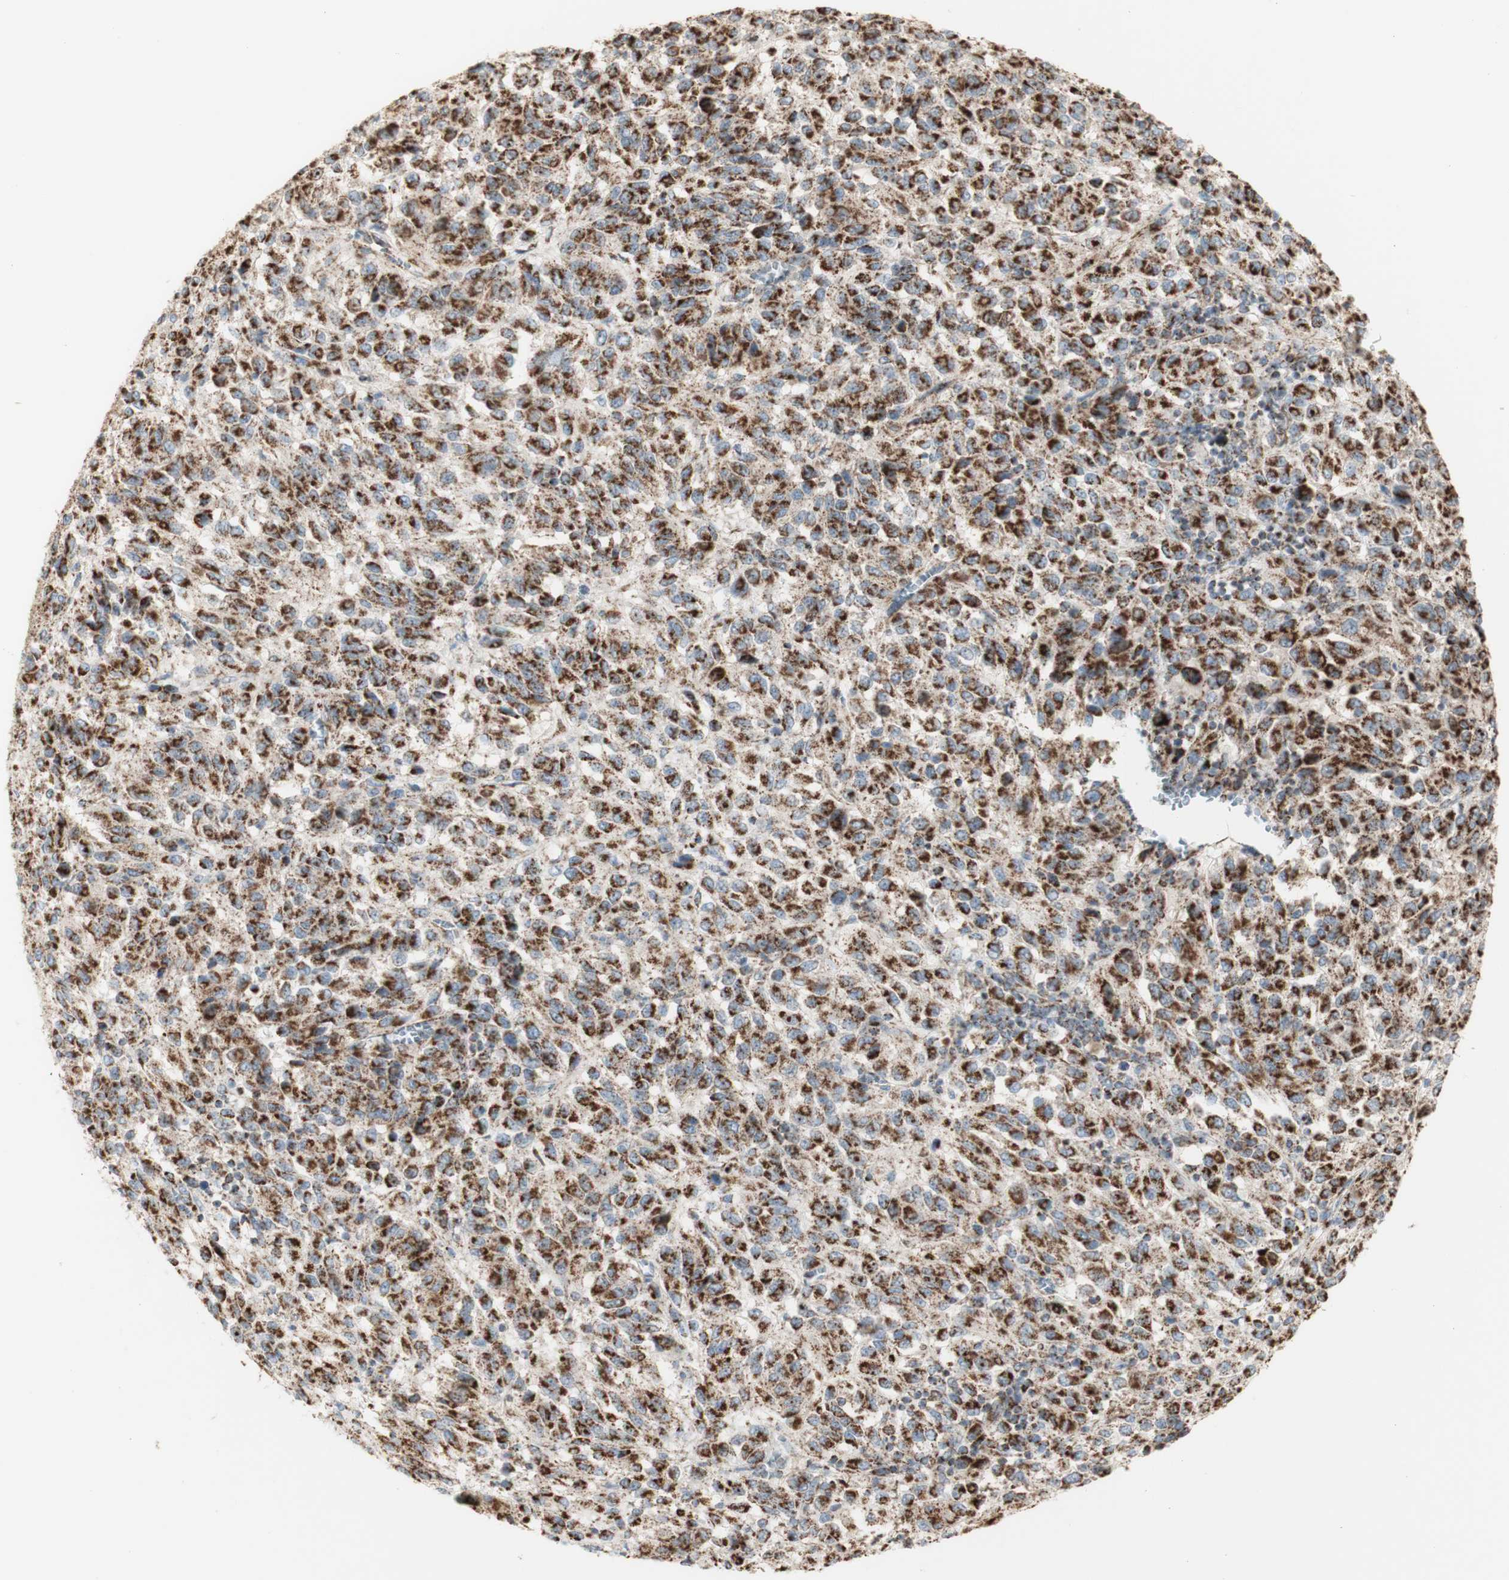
{"staining": {"intensity": "moderate", "quantity": ">75%", "location": "cytoplasmic/membranous"}, "tissue": "melanoma", "cell_type": "Tumor cells", "image_type": "cancer", "snomed": [{"axis": "morphology", "description": "Malignant melanoma, Metastatic site"}, {"axis": "topography", "description": "Lung"}], "caption": "Protein staining of malignant melanoma (metastatic site) tissue exhibits moderate cytoplasmic/membranous staining in approximately >75% of tumor cells.", "gene": "LETM1", "patient": {"sex": "male", "age": 64}}